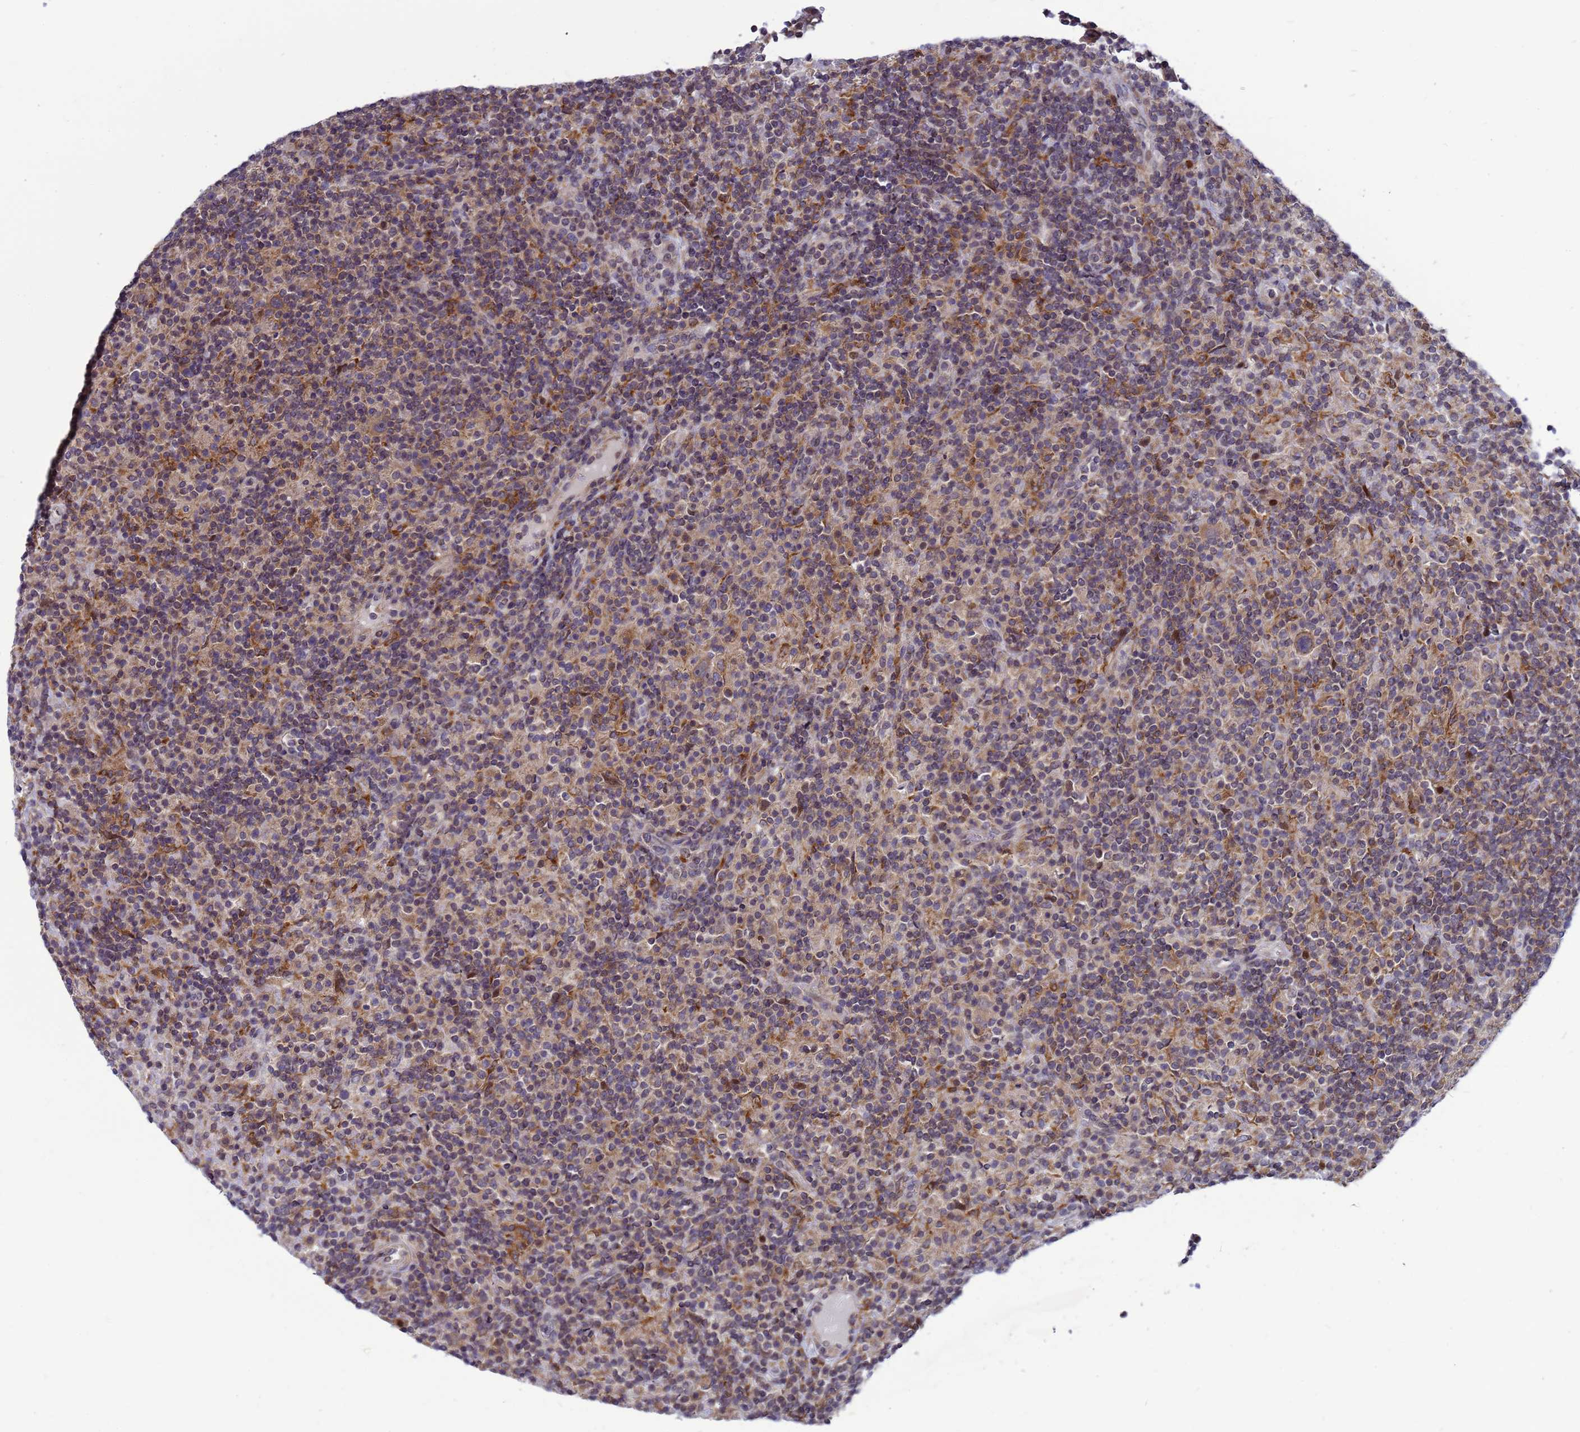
{"staining": {"intensity": "moderate", "quantity": ">75%", "location": "cytoplasmic/membranous"}, "tissue": "lymphoma", "cell_type": "Tumor cells", "image_type": "cancer", "snomed": [{"axis": "morphology", "description": "Hodgkin's disease, NOS"}, {"axis": "topography", "description": "Lymph node"}], "caption": "Immunohistochemical staining of lymphoma displays medium levels of moderate cytoplasmic/membranous positivity in approximately >75% of tumor cells.", "gene": "C12orf43", "patient": {"sex": "male", "age": 70}}